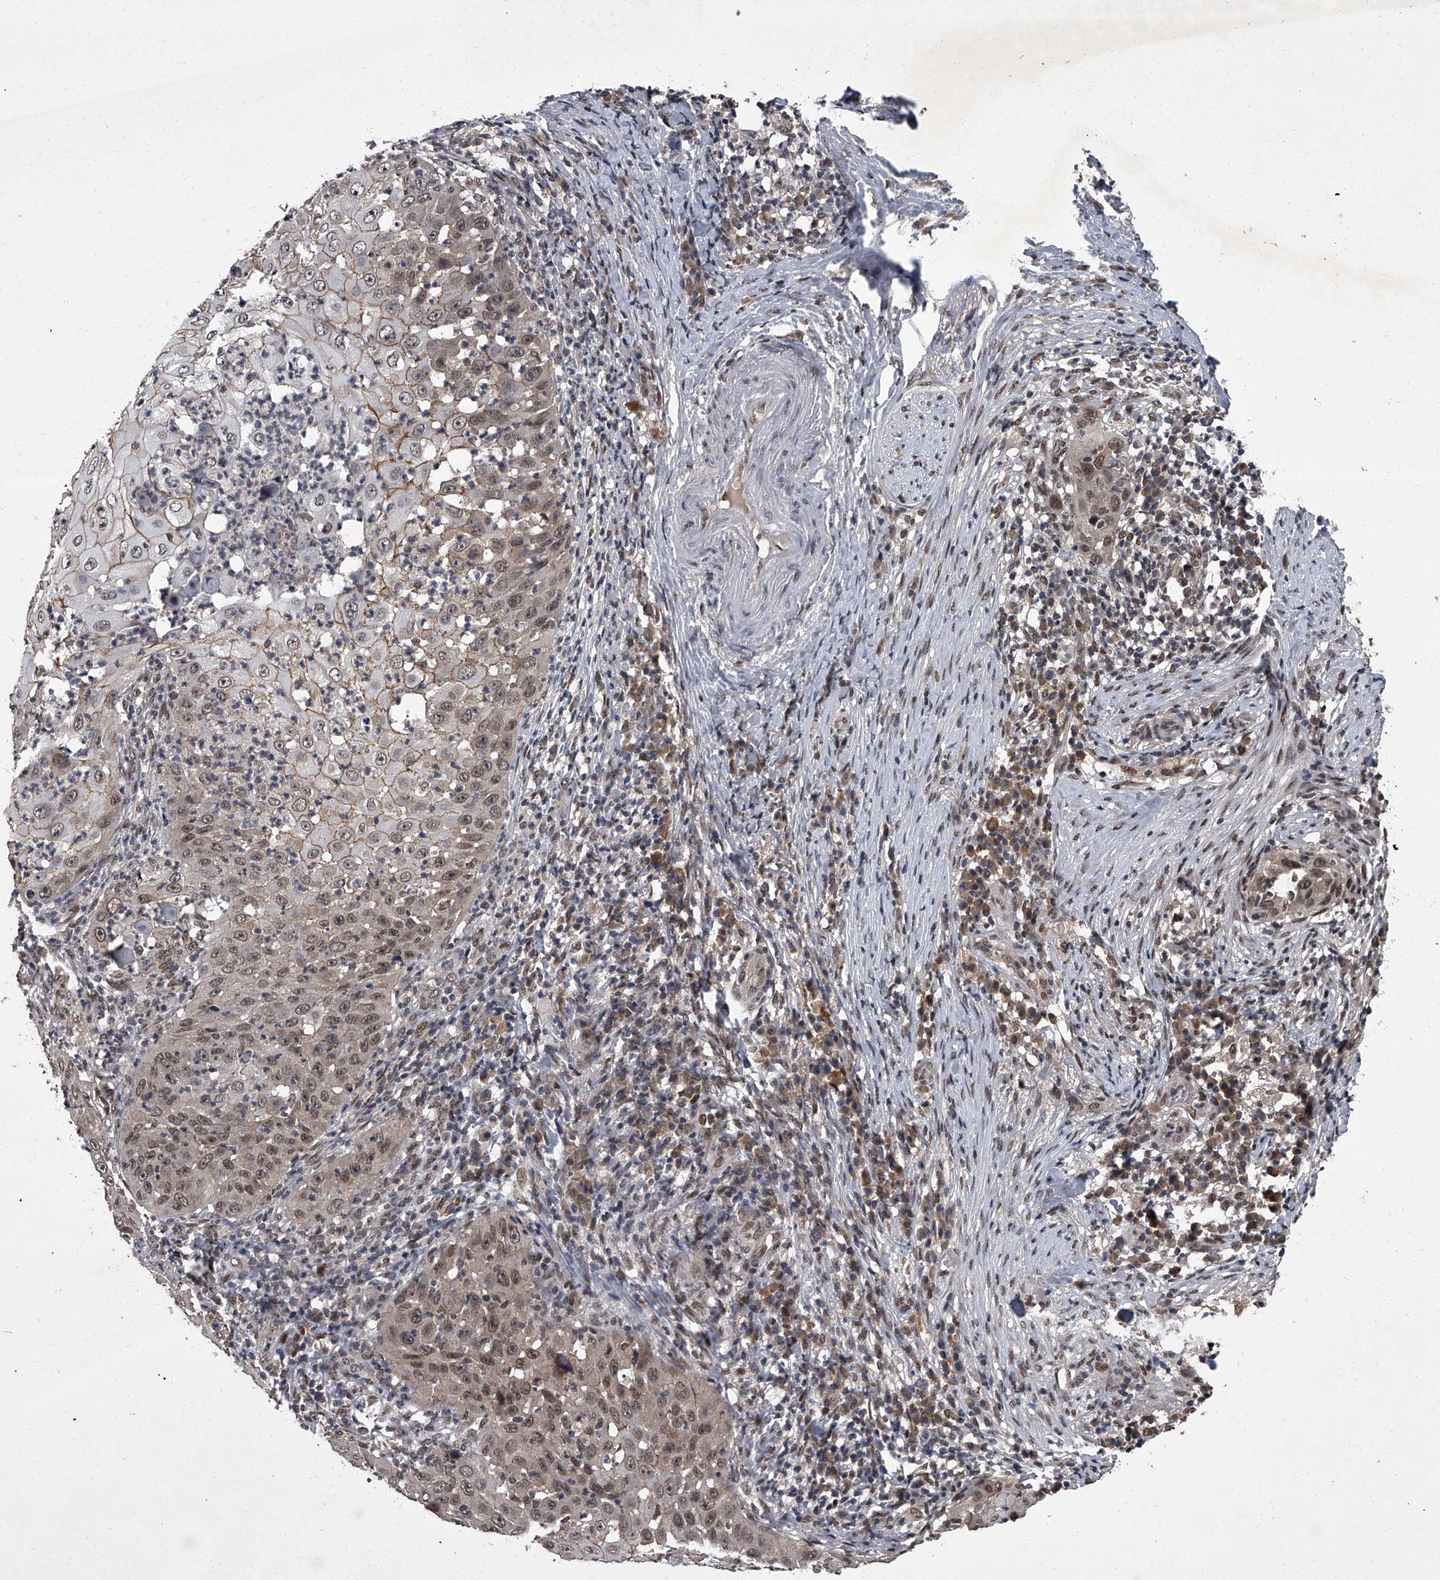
{"staining": {"intensity": "moderate", "quantity": ">75%", "location": "cytoplasmic/membranous,nuclear"}, "tissue": "skin cancer", "cell_type": "Tumor cells", "image_type": "cancer", "snomed": [{"axis": "morphology", "description": "Squamous cell carcinoma, NOS"}, {"axis": "topography", "description": "Skin"}], "caption": "The micrograph displays immunohistochemical staining of skin cancer. There is moderate cytoplasmic/membranous and nuclear positivity is present in about >75% of tumor cells.", "gene": "ZNF518B", "patient": {"sex": "female", "age": 44}}